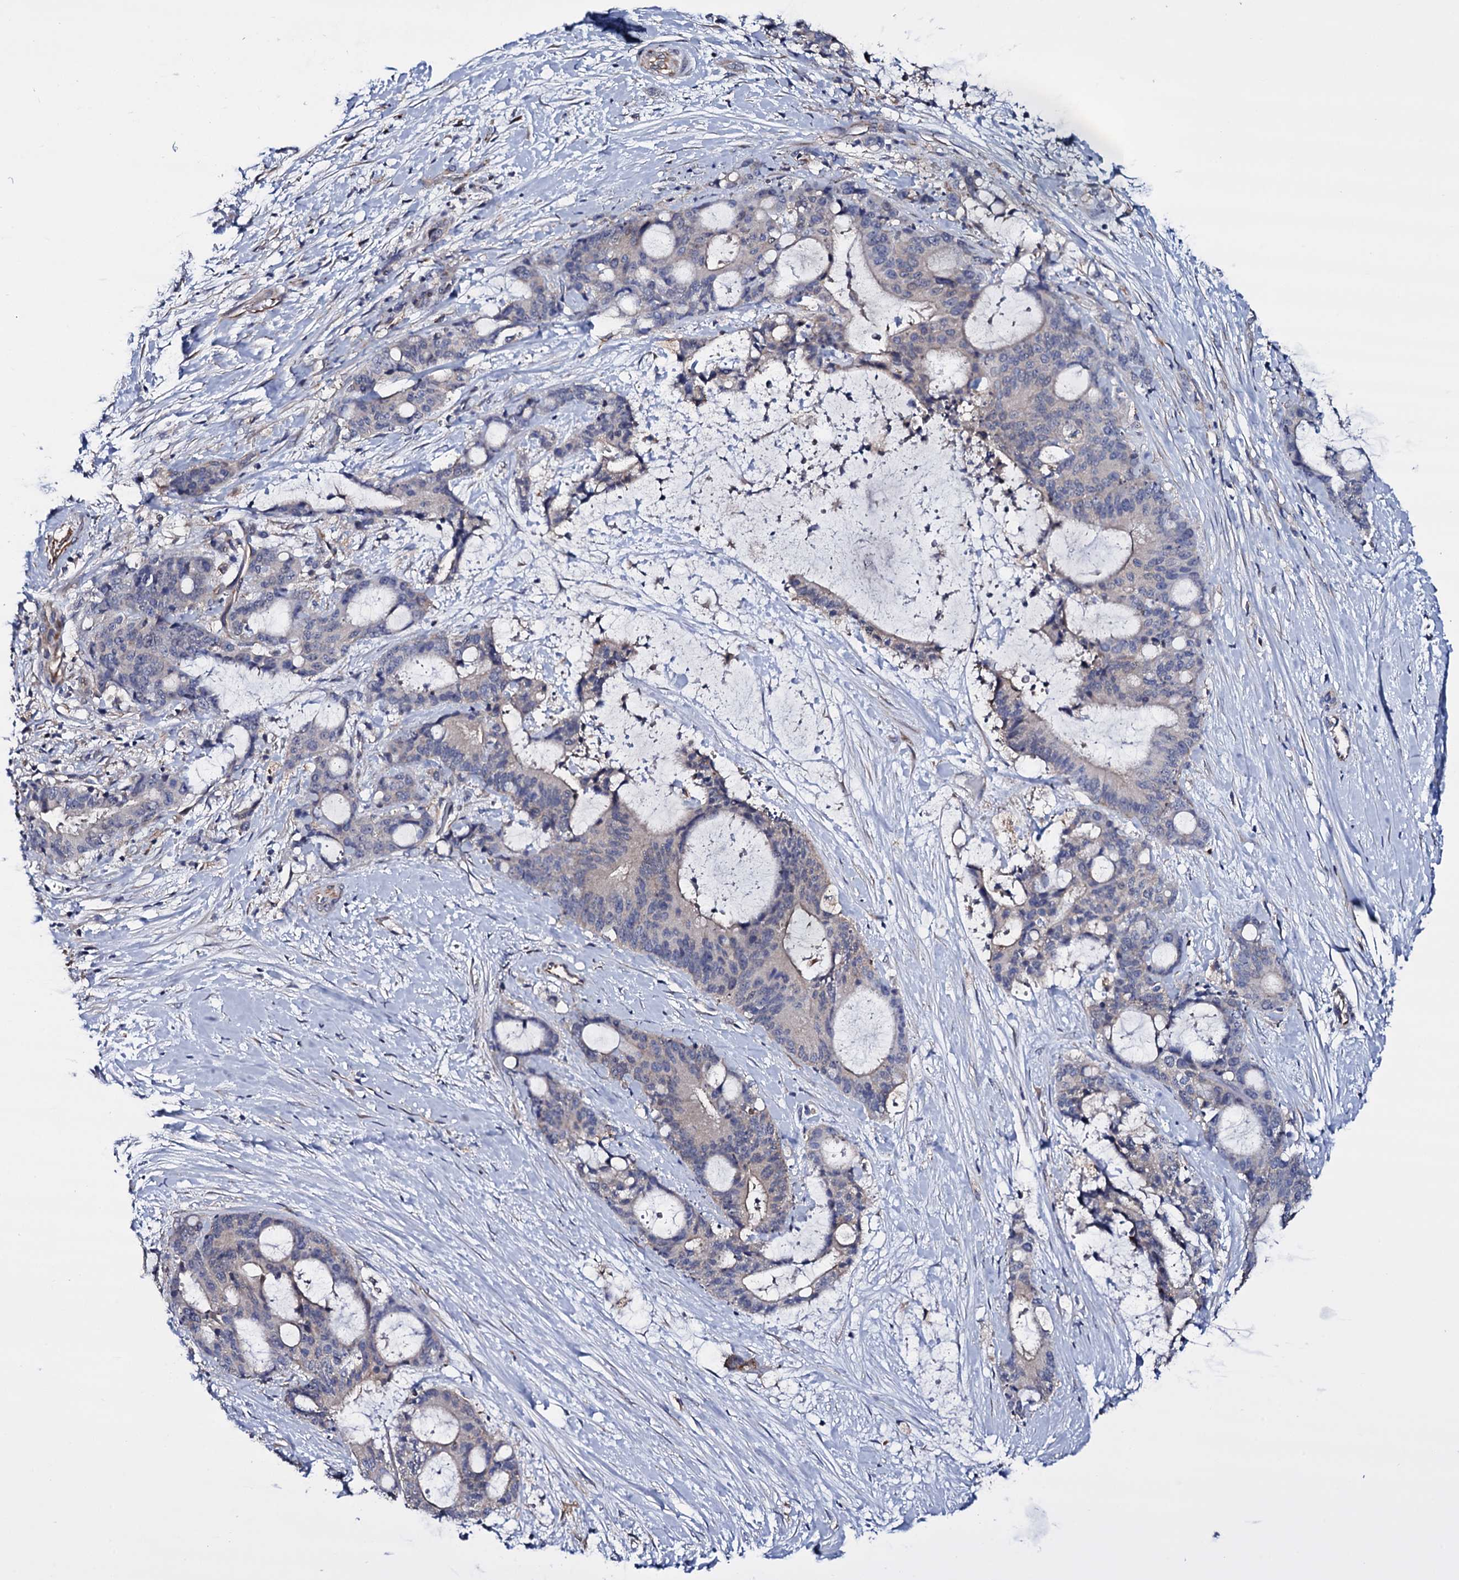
{"staining": {"intensity": "negative", "quantity": "none", "location": "none"}, "tissue": "liver cancer", "cell_type": "Tumor cells", "image_type": "cancer", "snomed": [{"axis": "morphology", "description": "Normal tissue, NOS"}, {"axis": "morphology", "description": "Cholangiocarcinoma"}, {"axis": "topography", "description": "Liver"}, {"axis": "topography", "description": "Peripheral nerve tissue"}], "caption": "Immunohistochemical staining of human cholangiocarcinoma (liver) reveals no significant expression in tumor cells. (Brightfield microscopy of DAB immunohistochemistry (IHC) at high magnification).", "gene": "BCL2L14", "patient": {"sex": "female", "age": 73}}